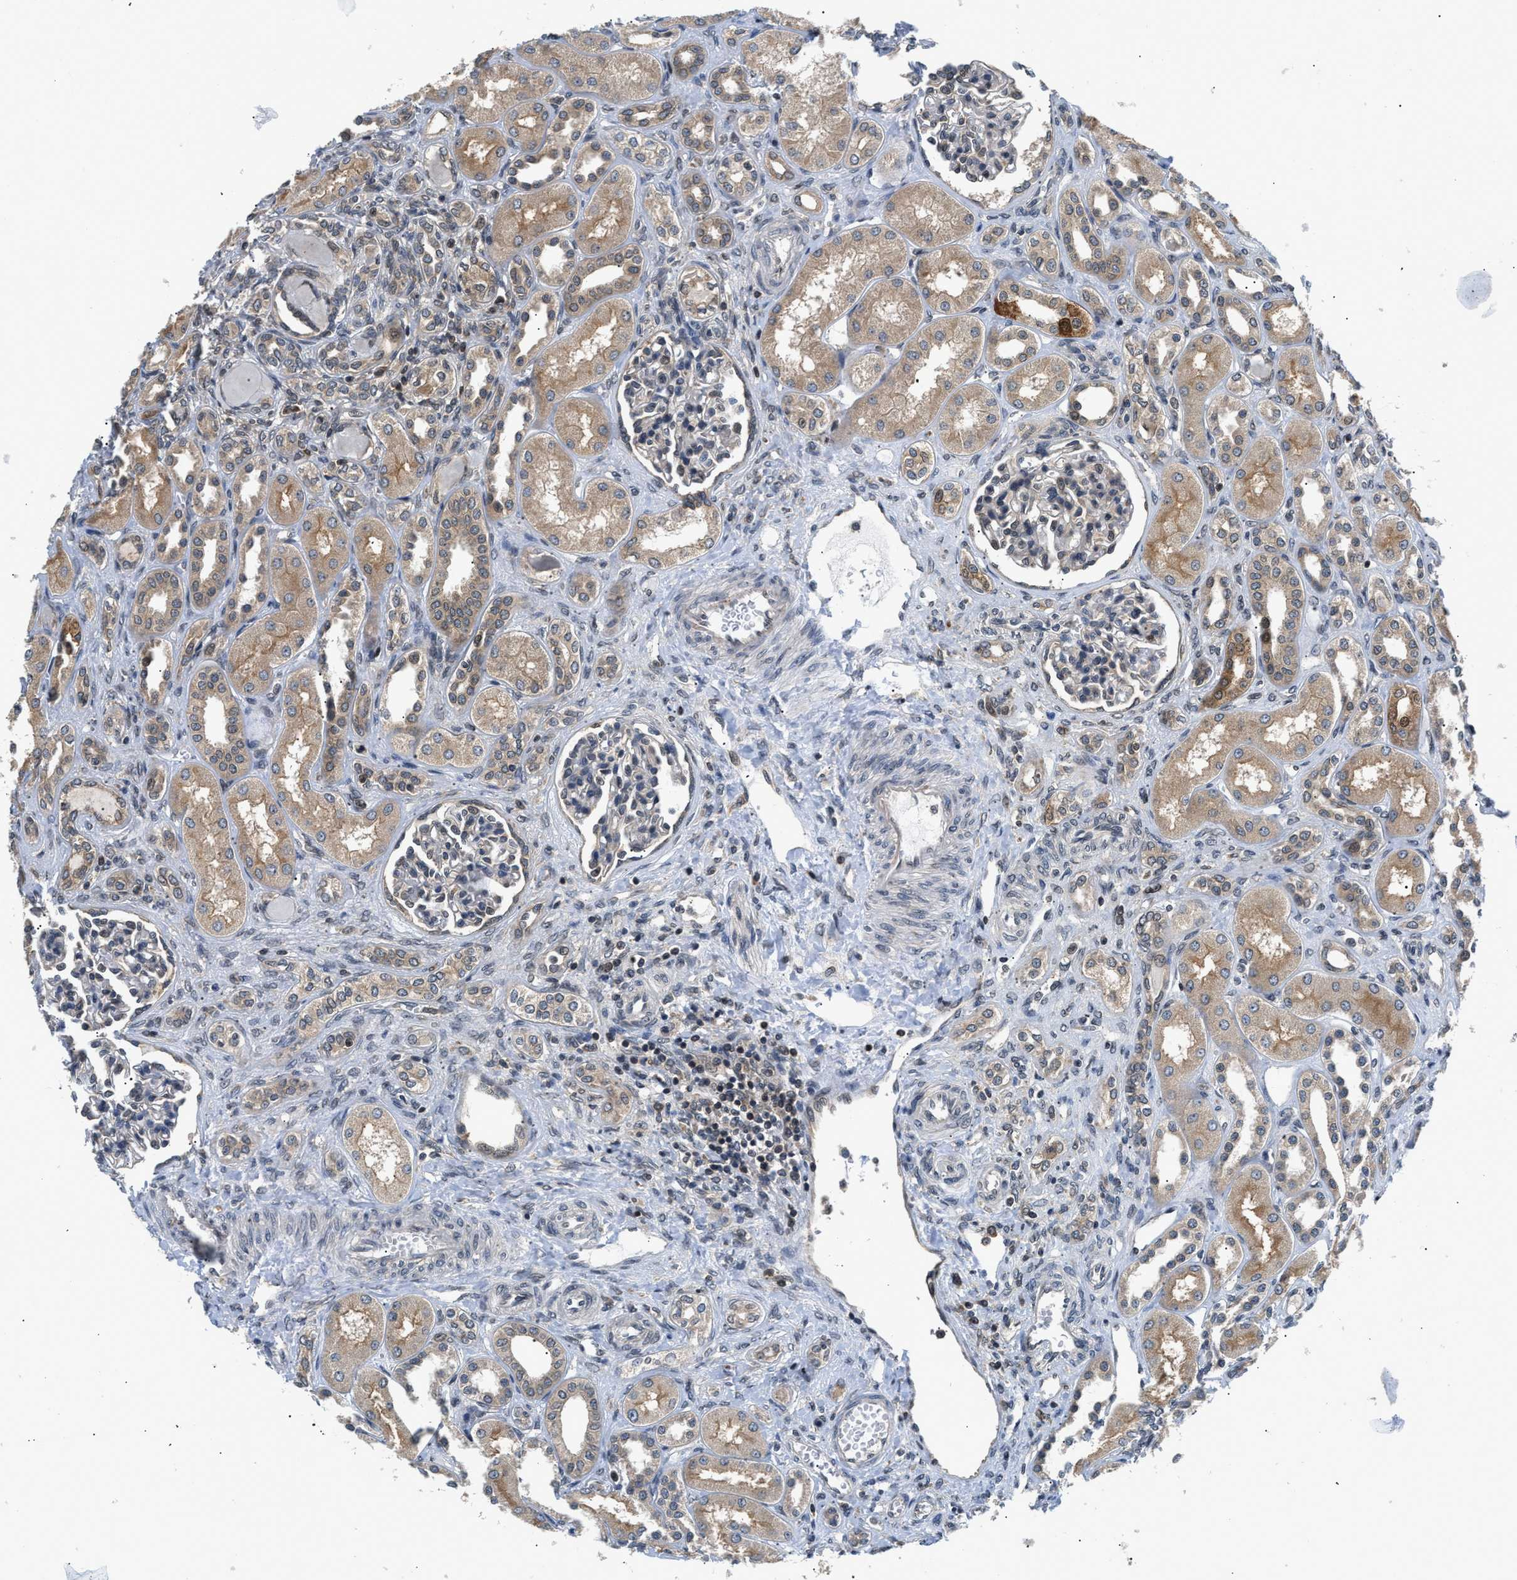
{"staining": {"intensity": "weak", "quantity": "<25%", "location": "cytoplasmic/membranous,nuclear"}, "tissue": "kidney", "cell_type": "Cells in glomeruli", "image_type": "normal", "snomed": [{"axis": "morphology", "description": "Normal tissue, NOS"}, {"axis": "topography", "description": "Kidney"}], "caption": "Immunohistochemistry histopathology image of unremarkable kidney stained for a protein (brown), which displays no staining in cells in glomeruli.", "gene": "RAB29", "patient": {"sex": "male", "age": 7}}